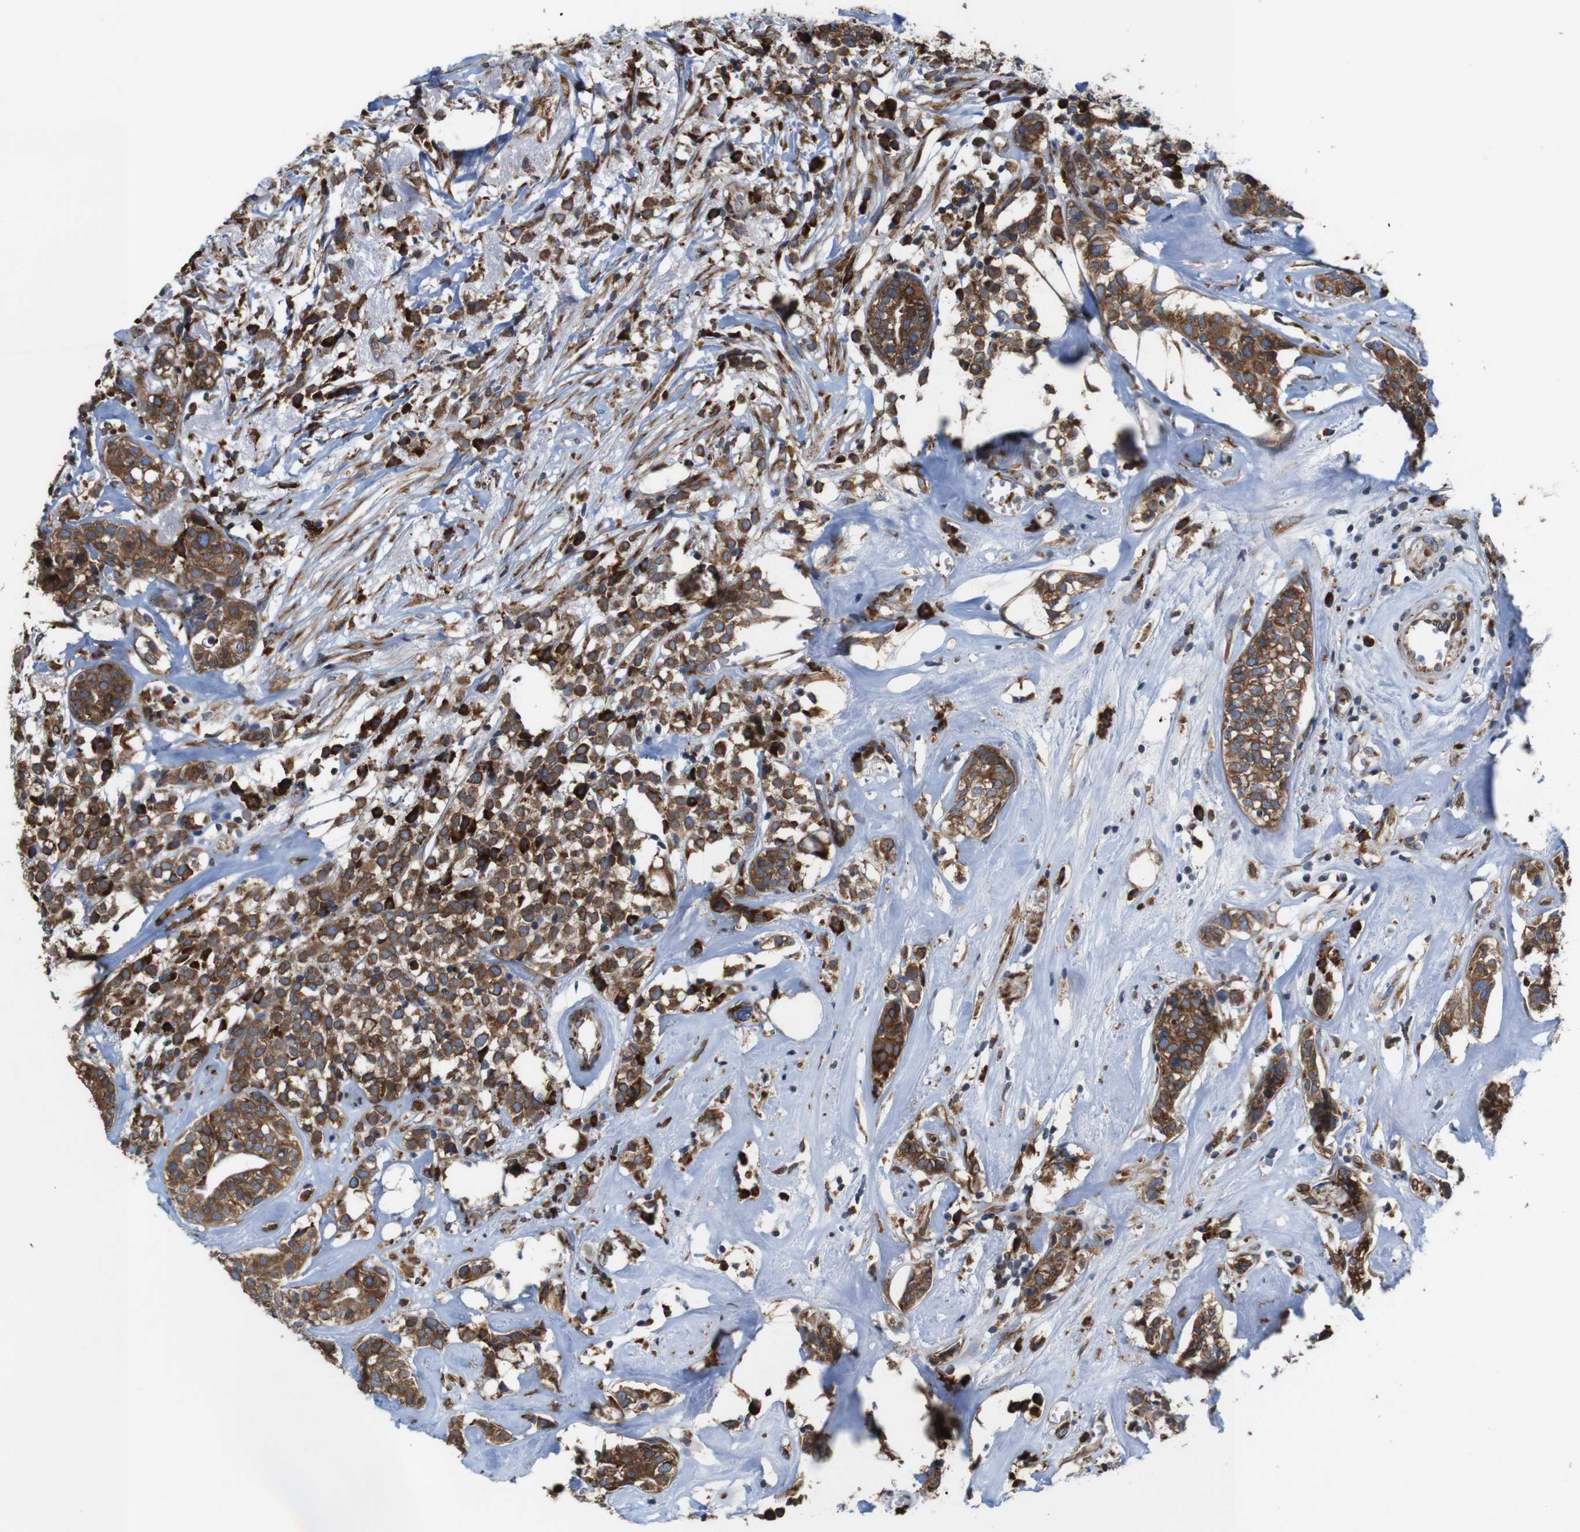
{"staining": {"intensity": "moderate", "quantity": ">75%", "location": "cytoplasmic/membranous"}, "tissue": "head and neck cancer", "cell_type": "Tumor cells", "image_type": "cancer", "snomed": [{"axis": "morphology", "description": "Adenocarcinoma, NOS"}, {"axis": "topography", "description": "Salivary gland"}, {"axis": "topography", "description": "Head-Neck"}], "caption": "A high-resolution micrograph shows immunohistochemistry (IHC) staining of head and neck cancer (adenocarcinoma), which displays moderate cytoplasmic/membranous expression in approximately >75% of tumor cells.", "gene": "UGGT1", "patient": {"sex": "female", "age": 65}}